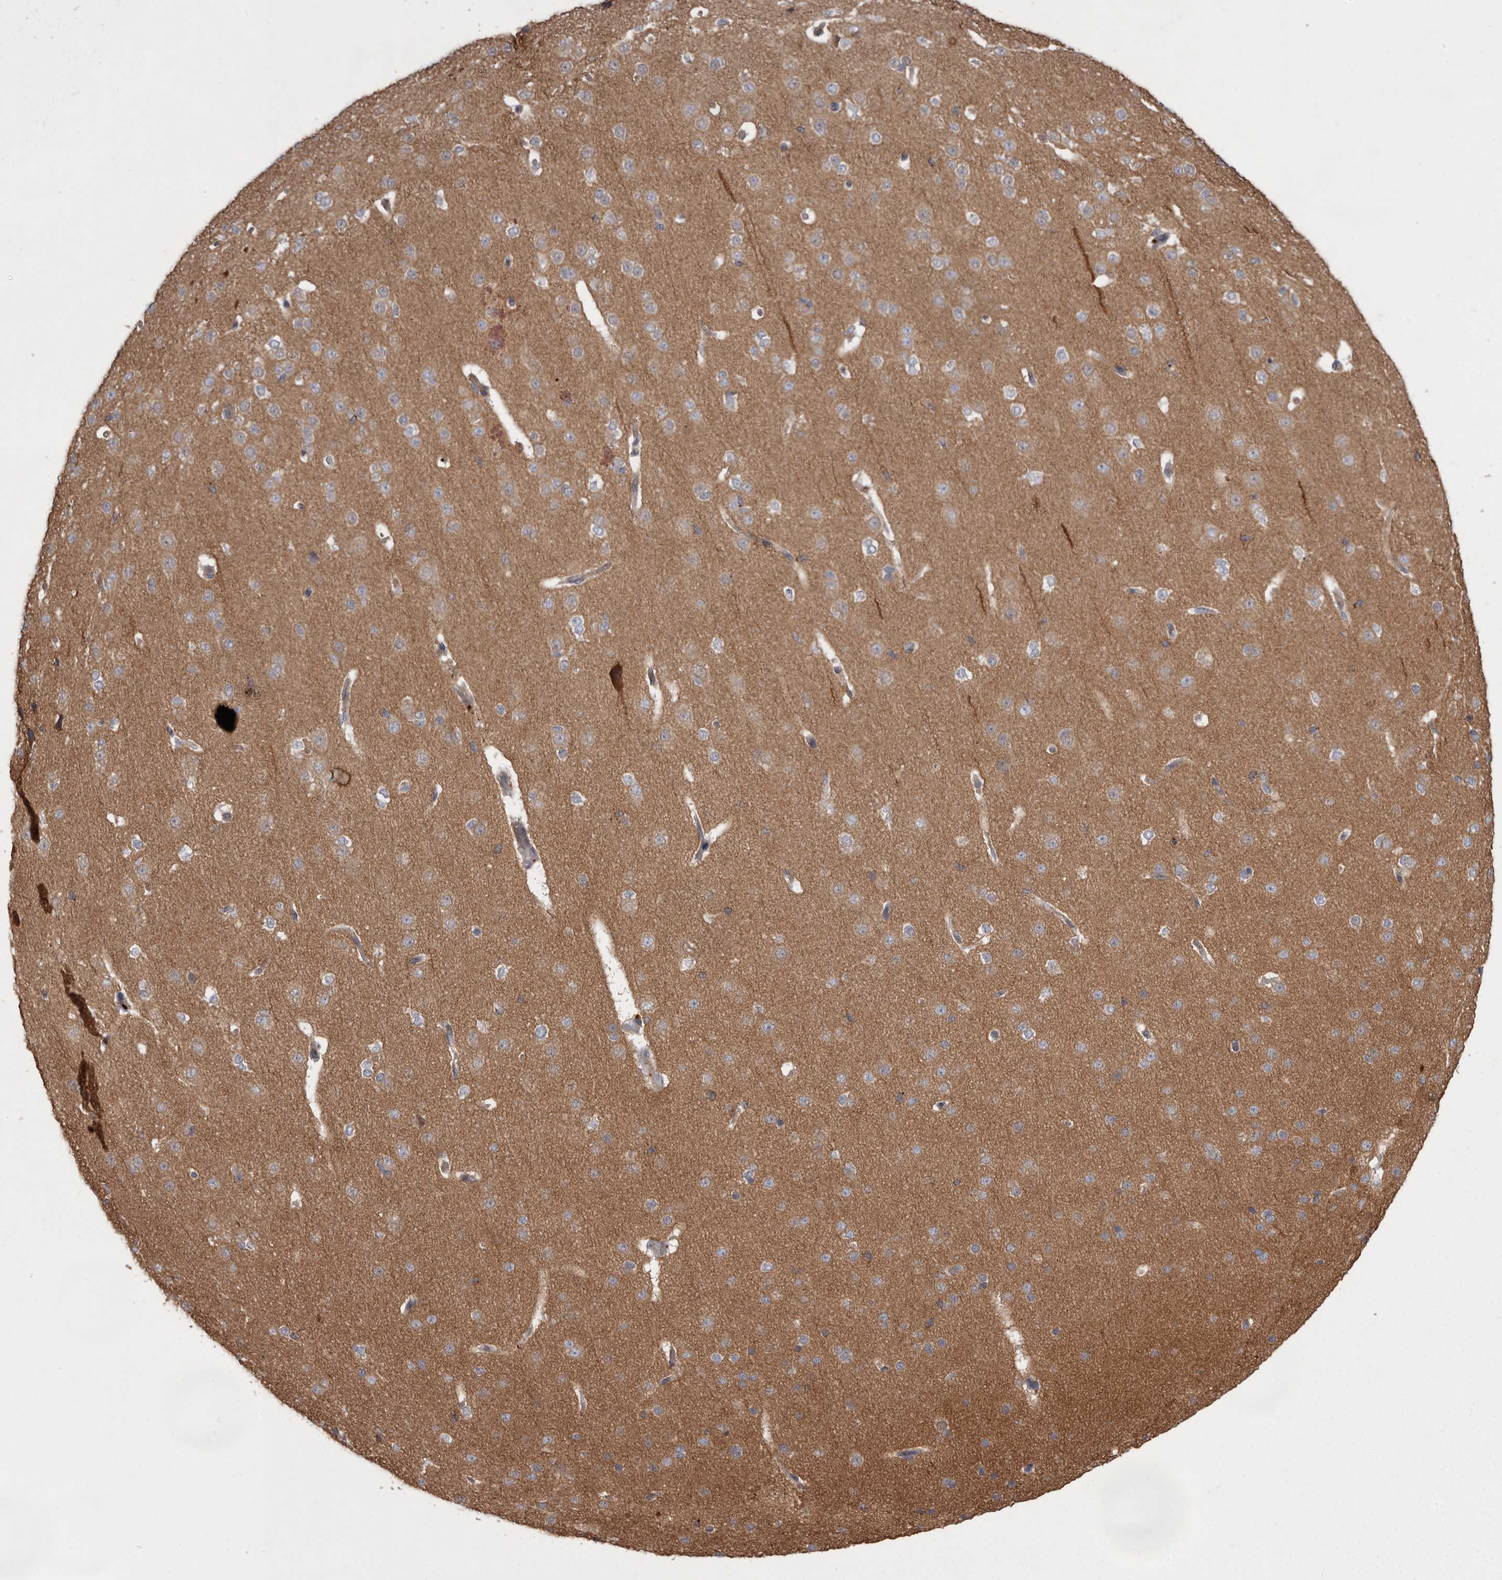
{"staining": {"intensity": "negative", "quantity": "none", "location": "none"}, "tissue": "cerebral cortex", "cell_type": "Endothelial cells", "image_type": "normal", "snomed": [{"axis": "morphology", "description": "Normal tissue, NOS"}, {"axis": "morphology", "description": "Developmental malformation"}, {"axis": "topography", "description": "Cerebral cortex"}], "caption": "Protein analysis of benign cerebral cortex shows no significant staining in endothelial cells. The staining is performed using DAB brown chromogen with nuclei counter-stained in using hematoxylin.", "gene": "WDR47", "patient": {"sex": "female", "age": 30}}